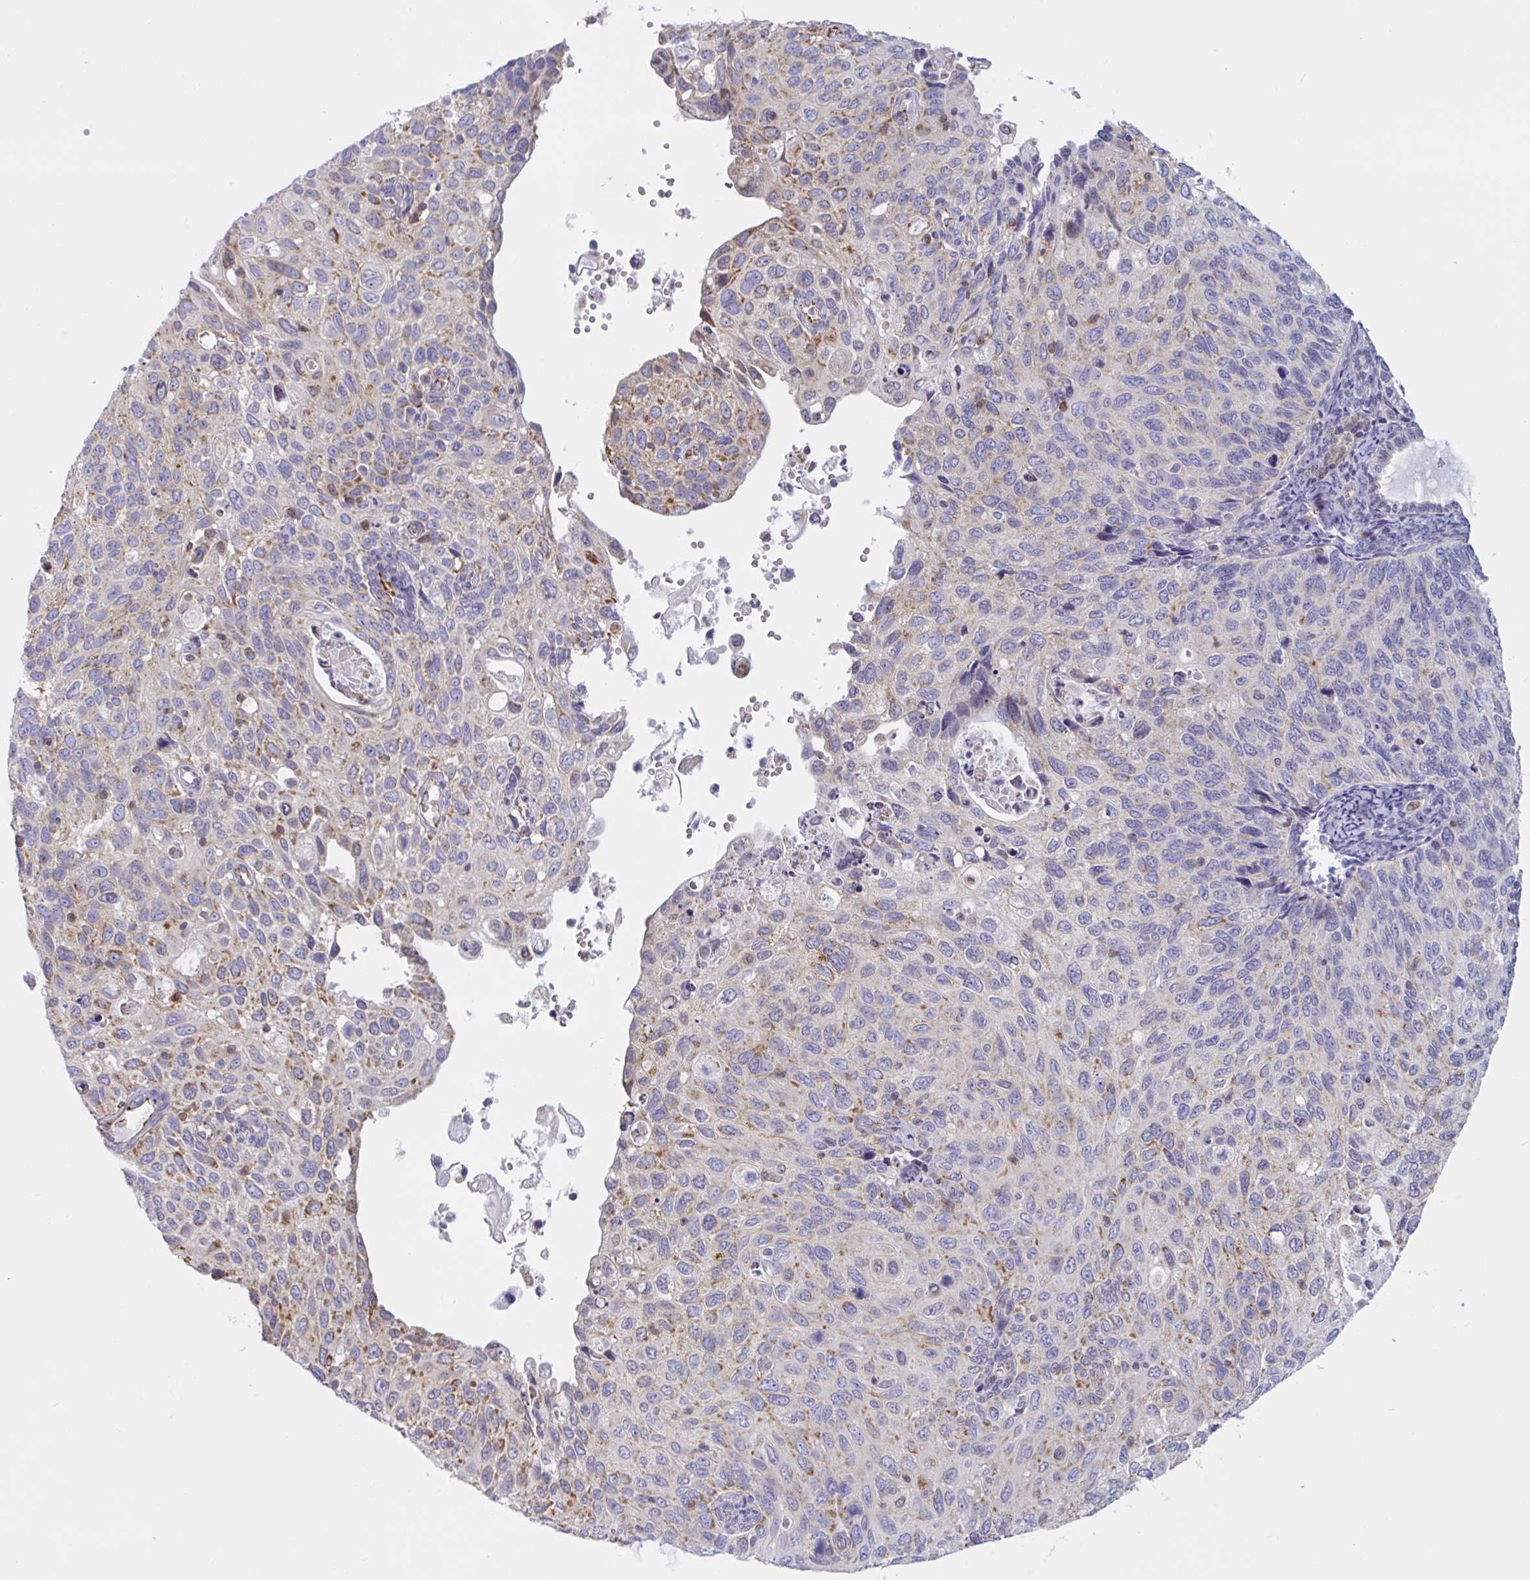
{"staining": {"intensity": "weak", "quantity": "<25%", "location": "cytoplasmic/membranous"}, "tissue": "cervical cancer", "cell_type": "Tumor cells", "image_type": "cancer", "snomed": [{"axis": "morphology", "description": "Squamous cell carcinoma, NOS"}, {"axis": "topography", "description": "Cervix"}], "caption": "Immunohistochemical staining of human squamous cell carcinoma (cervical) exhibits no significant expression in tumor cells.", "gene": "TANK", "patient": {"sex": "female", "age": 70}}